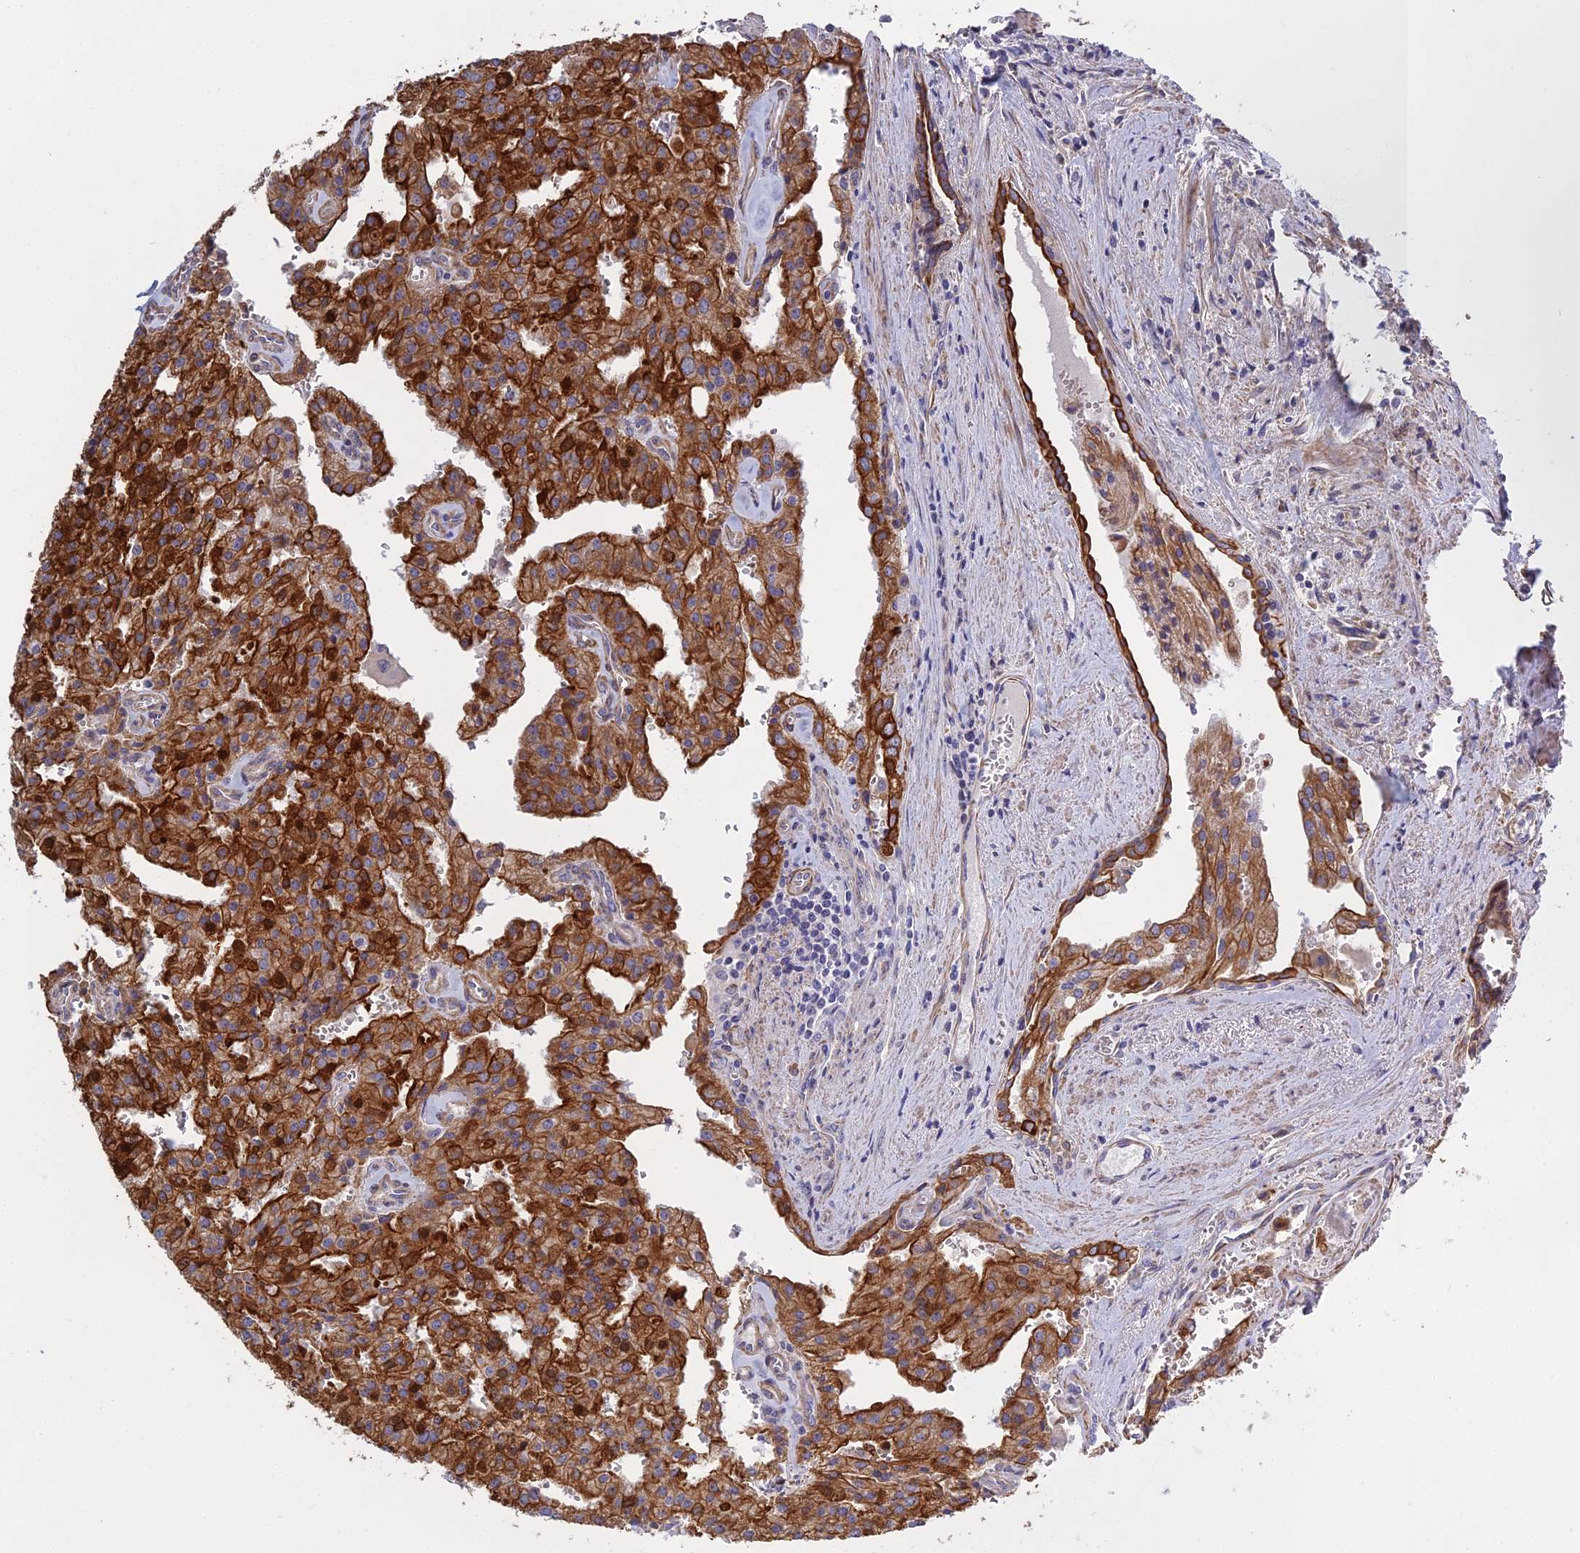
{"staining": {"intensity": "strong", "quantity": ">75%", "location": "cytoplasmic/membranous"}, "tissue": "prostate cancer", "cell_type": "Tumor cells", "image_type": "cancer", "snomed": [{"axis": "morphology", "description": "Adenocarcinoma, High grade"}, {"axis": "topography", "description": "Prostate"}], "caption": "A high amount of strong cytoplasmic/membranous positivity is seen in about >75% of tumor cells in prostate cancer tissue. (DAB IHC, brown staining for protein, blue staining for nuclei).", "gene": "LZTS2", "patient": {"sex": "male", "age": 68}}